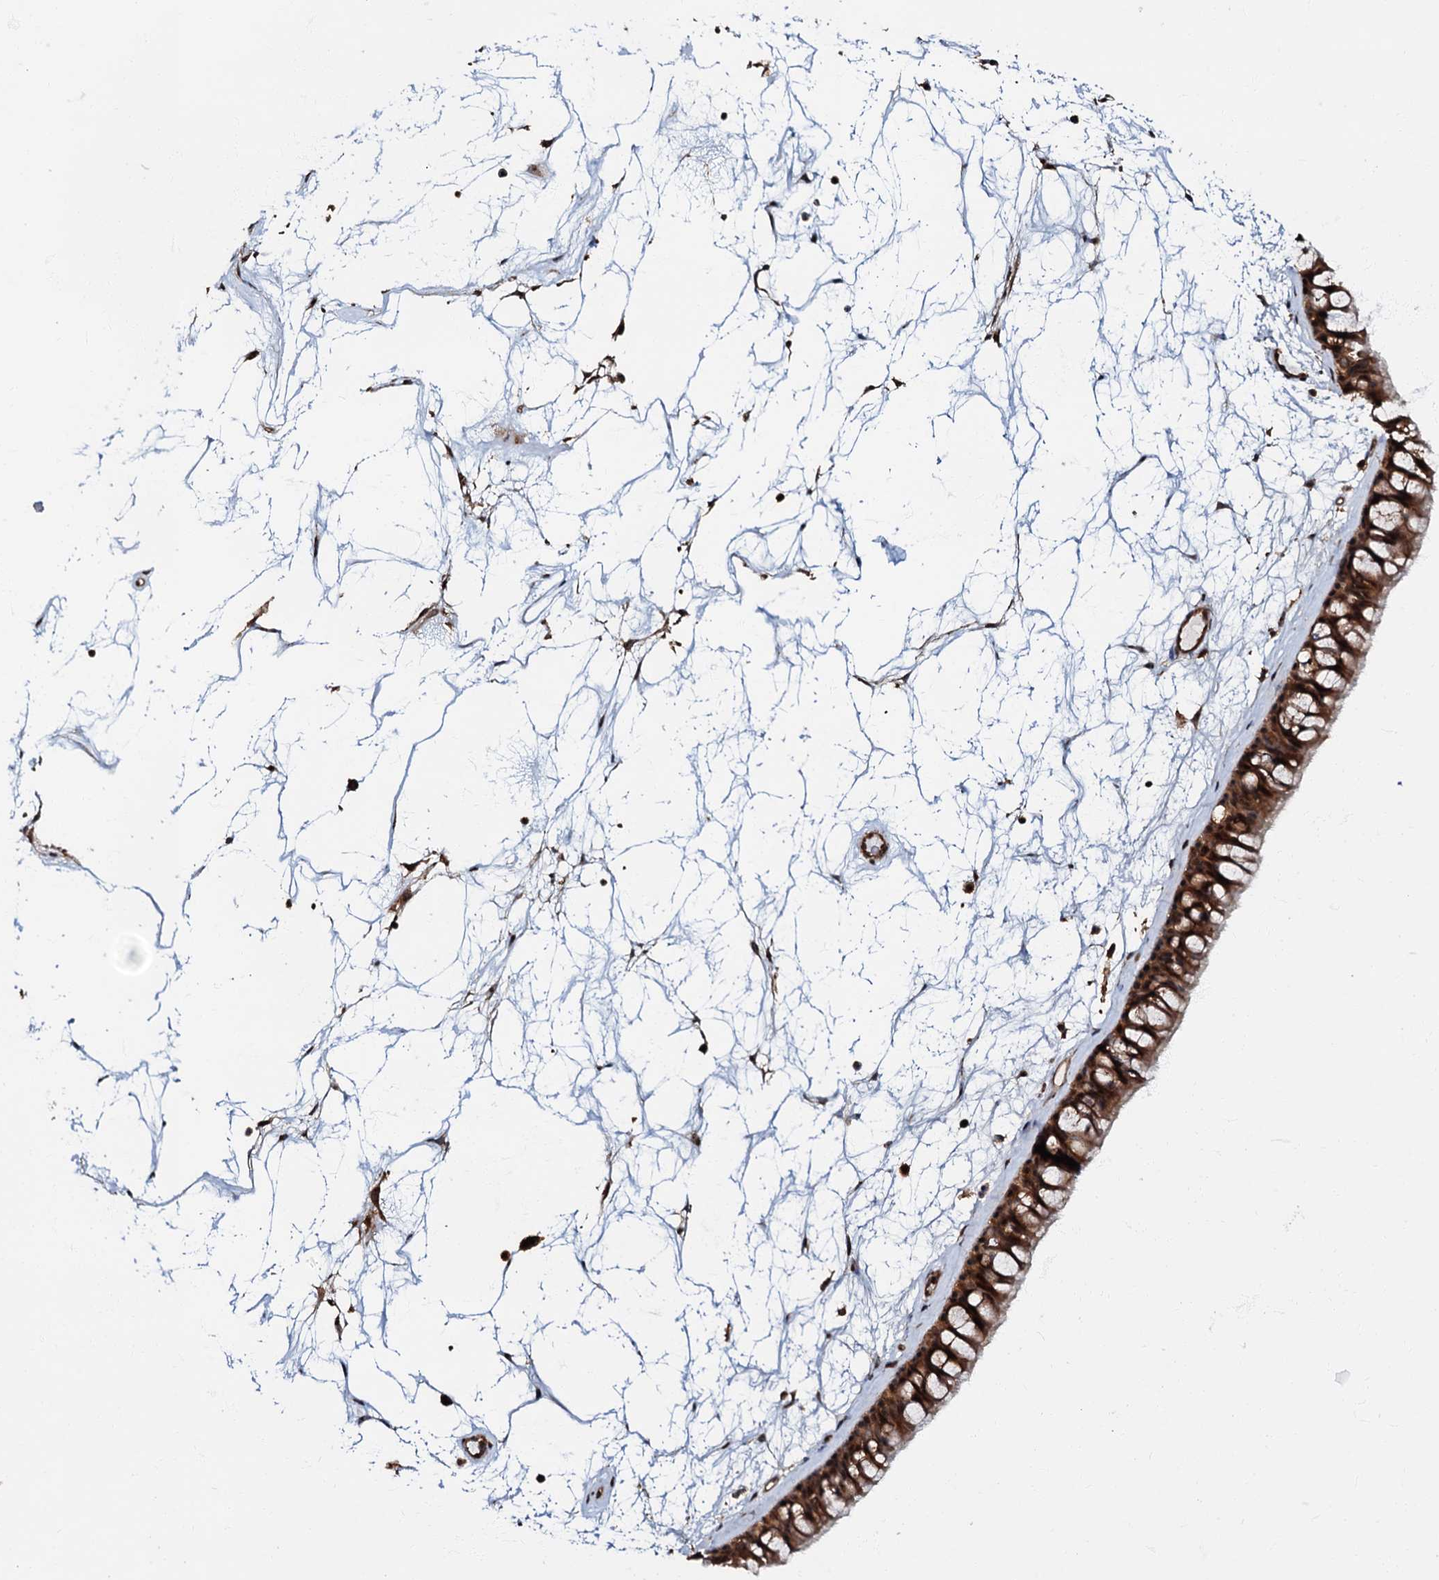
{"staining": {"intensity": "strong", "quantity": ">75%", "location": "cytoplasmic/membranous,nuclear"}, "tissue": "nasopharynx", "cell_type": "Respiratory epithelial cells", "image_type": "normal", "snomed": [{"axis": "morphology", "description": "Normal tissue, NOS"}, {"axis": "topography", "description": "Nasopharynx"}], "caption": "IHC histopathology image of unremarkable nasopharynx: nasopharynx stained using immunohistochemistry exhibits high levels of strong protein expression localized specifically in the cytoplasmic/membranous,nuclear of respiratory epithelial cells, appearing as a cytoplasmic/membranous,nuclear brown color.", "gene": "OSBP", "patient": {"sex": "male", "age": 64}}